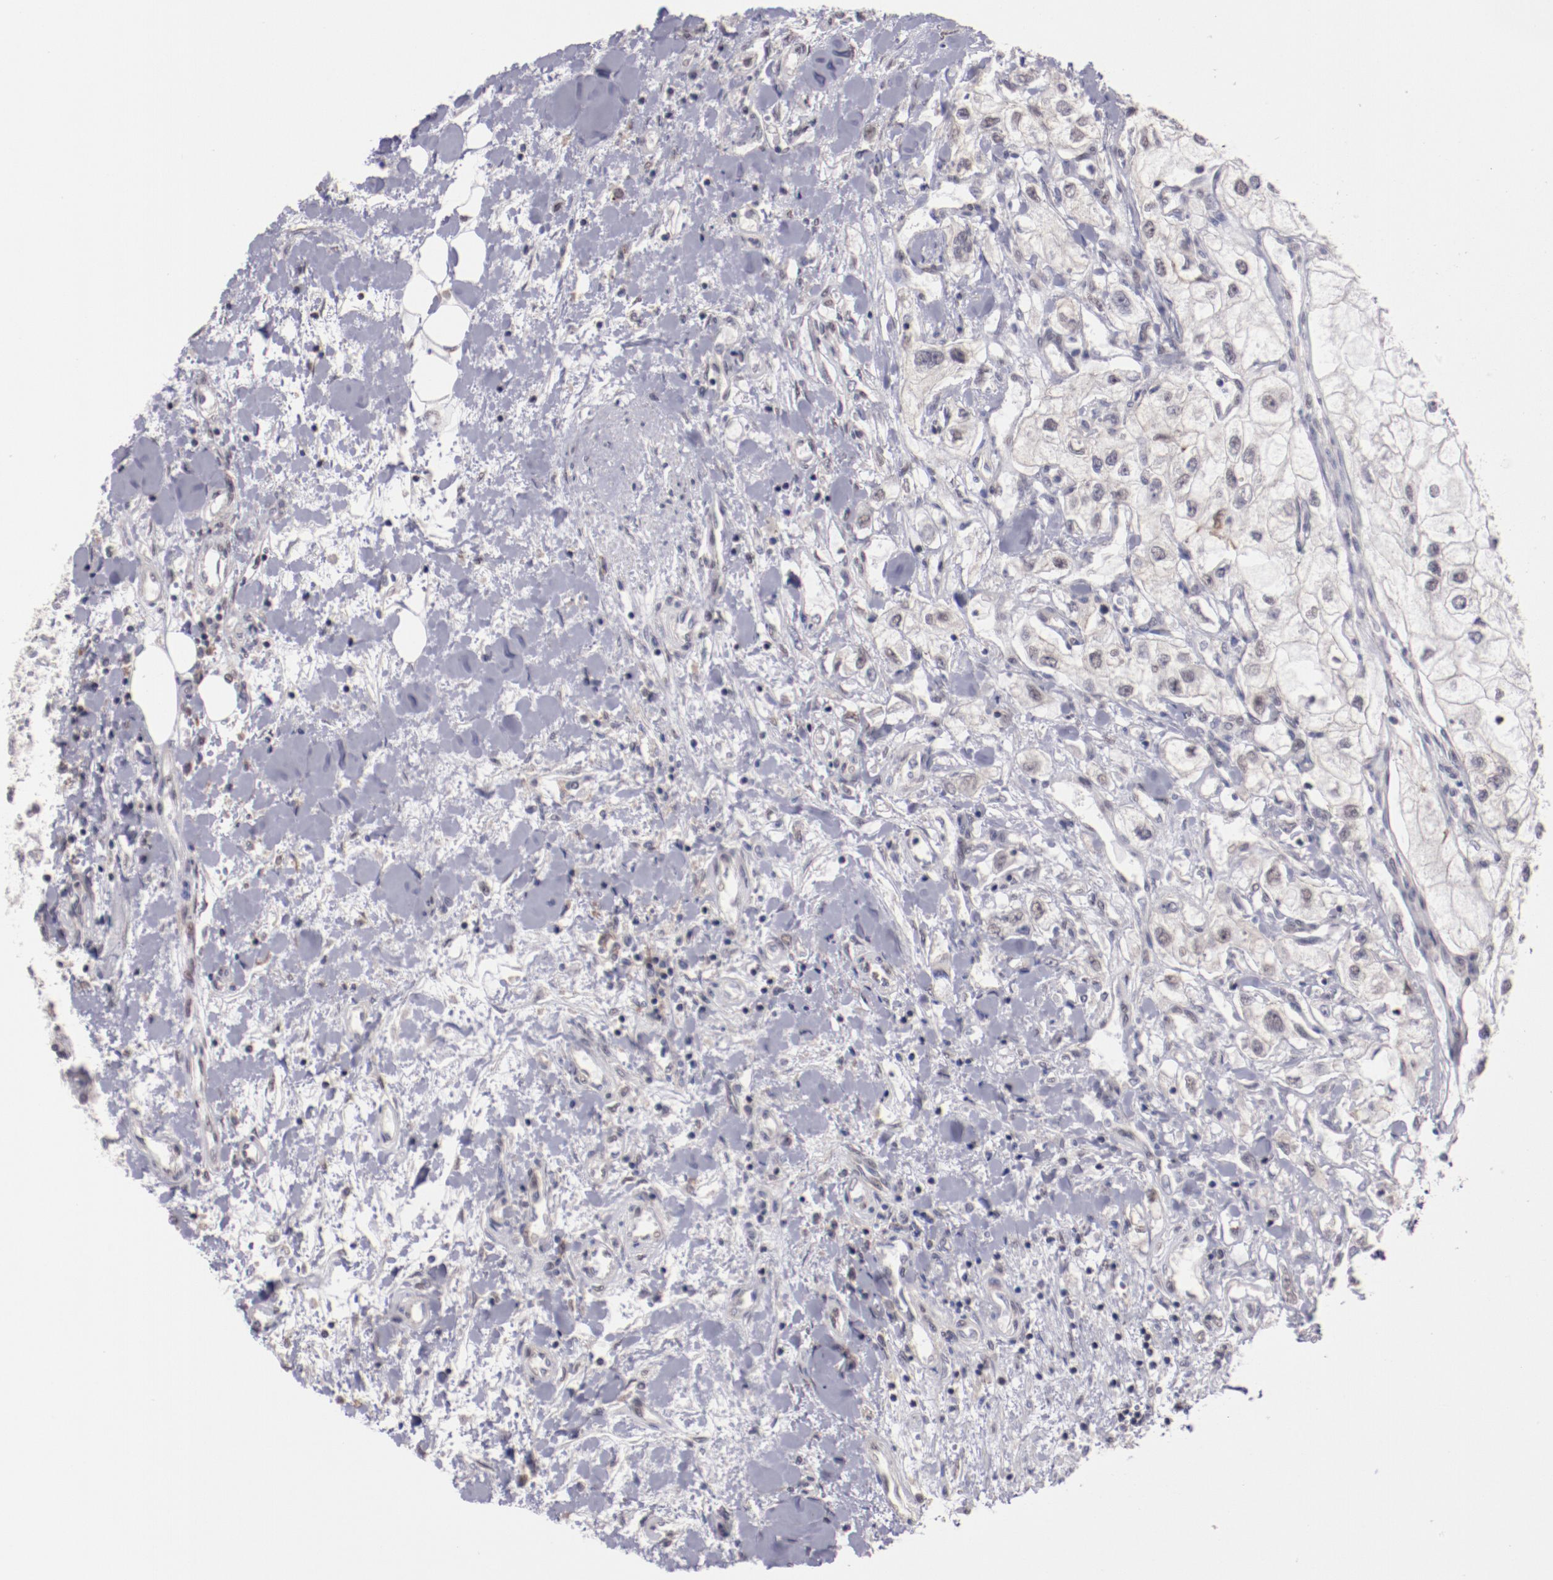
{"staining": {"intensity": "weak", "quantity": "<25%", "location": "nuclear"}, "tissue": "renal cancer", "cell_type": "Tumor cells", "image_type": "cancer", "snomed": [{"axis": "morphology", "description": "Adenocarcinoma, NOS"}, {"axis": "topography", "description": "Kidney"}], "caption": "Human renal cancer stained for a protein using immunohistochemistry exhibits no positivity in tumor cells.", "gene": "NRXN3", "patient": {"sex": "male", "age": 57}}